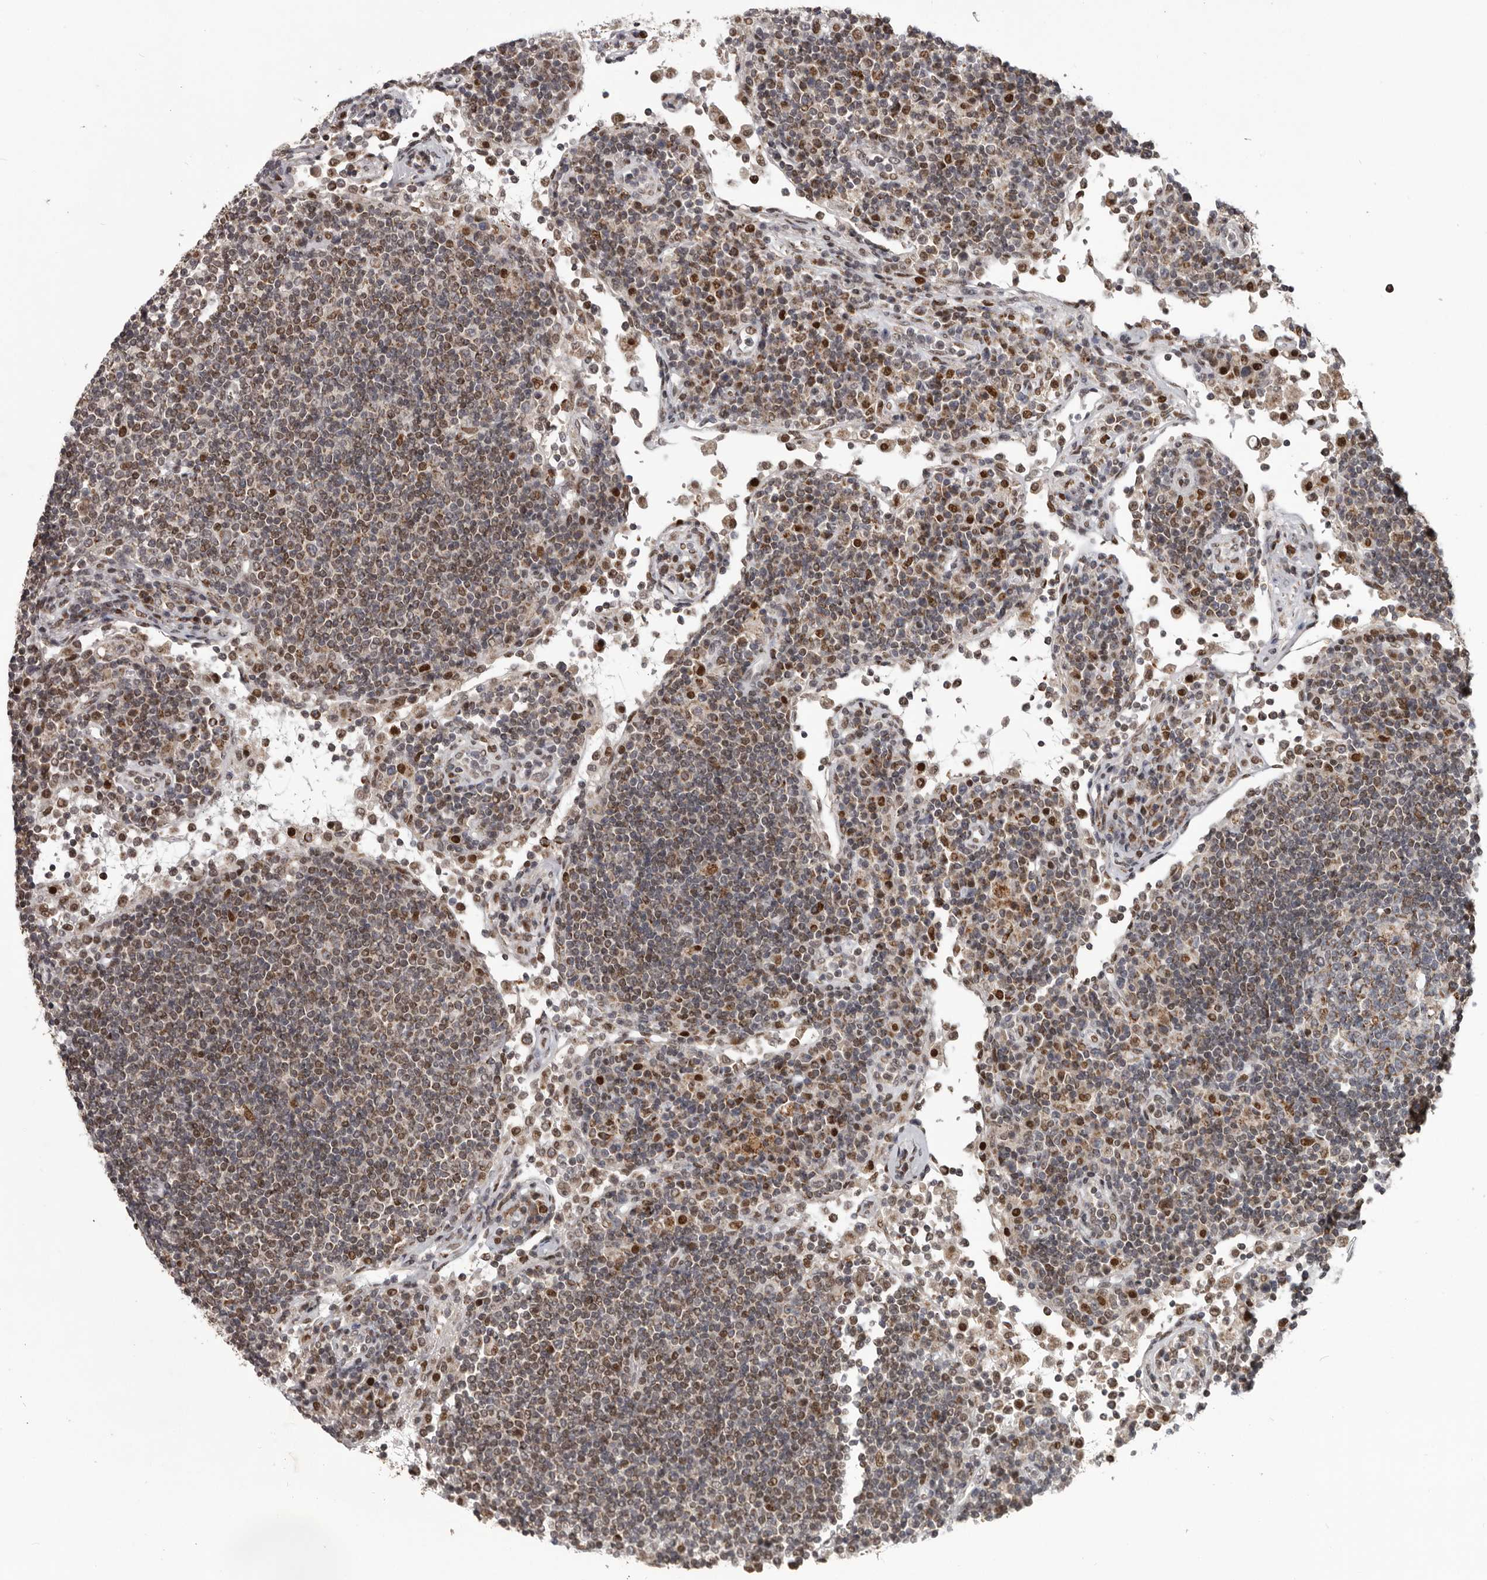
{"staining": {"intensity": "weak", "quantity": "25%-75%", "location": "cytoplasmic/membranous"}, "tissue": "lymph node", "cell_type": "Germinal center cells", "image_type": "normal", "snomed": [{"axis": "morphology", "description": "Normal tissue, NOS"}, {"axis": "topography", "description": "Lymph node"}], "caption": "Immunohistochemistry photomicrograph of unremarkable lymph node: human lymph node stained using IHC exhibits low levels of weak protein expression localized specifically in the cytoplasmic/membranous of germinal center cells, appearing as a cytoplasmic/membranous brown color.", "gene": "C17orf99", "patient": {"sex": "female", "age": 53}}